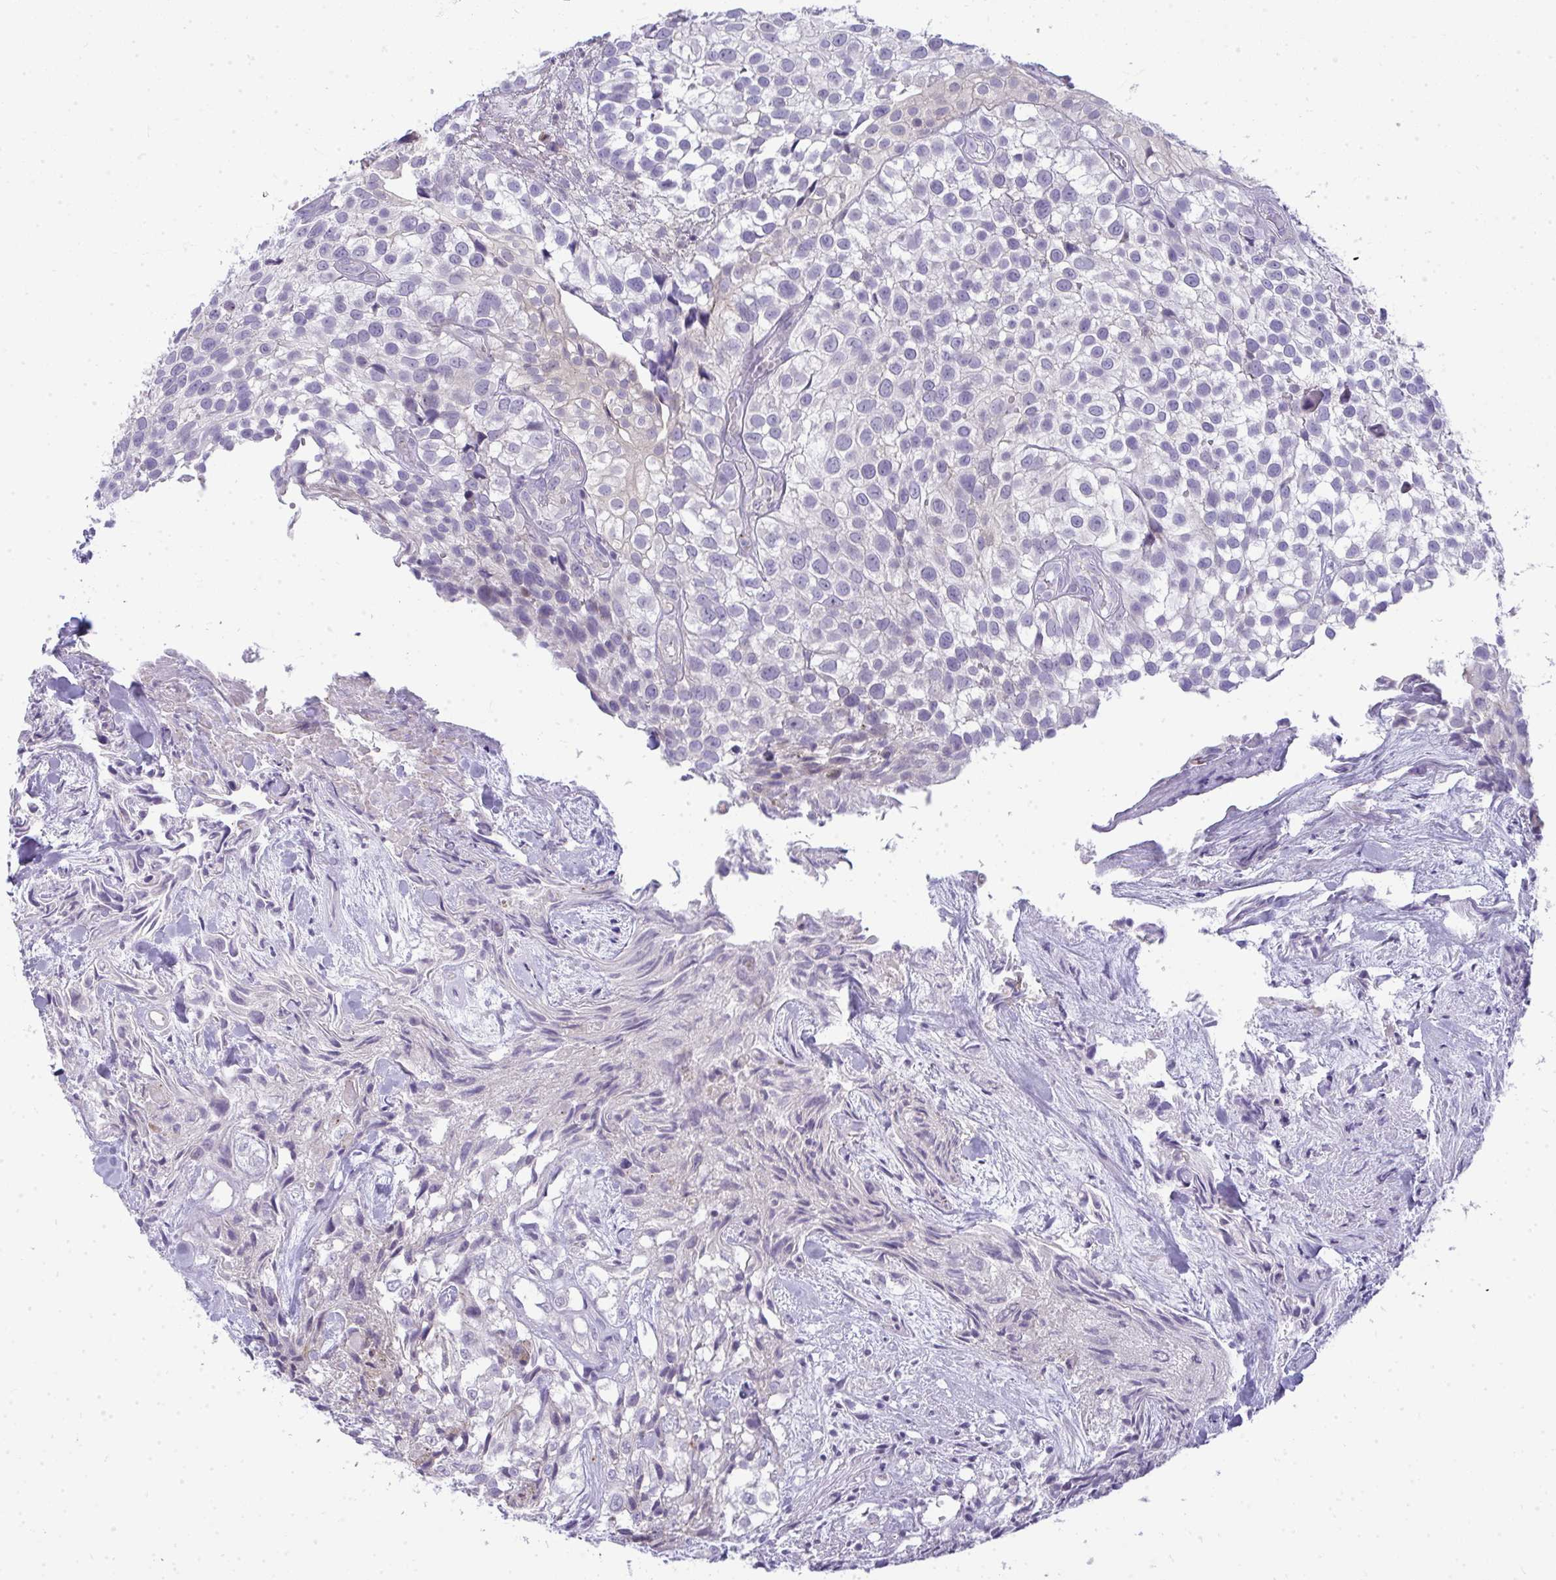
{"staining": {"intensity": "negative", "quantity": "none", "location": "none"}, "tissue": "urothelial cancer", "cell_type": "Tumor cells", "image_type": "cancer", "snomed": [{"axis": "morphology", "description": "Urothelial carcinoma, High grade"}, {"axis": "topography", "description": "Urinary bladder"}], "caption": "There is no significant positivity in tumor cells of urothelial carcinoma (high-grade).", "gene": "VPS4B", "patient": {"sex": "male", "age": 56}}